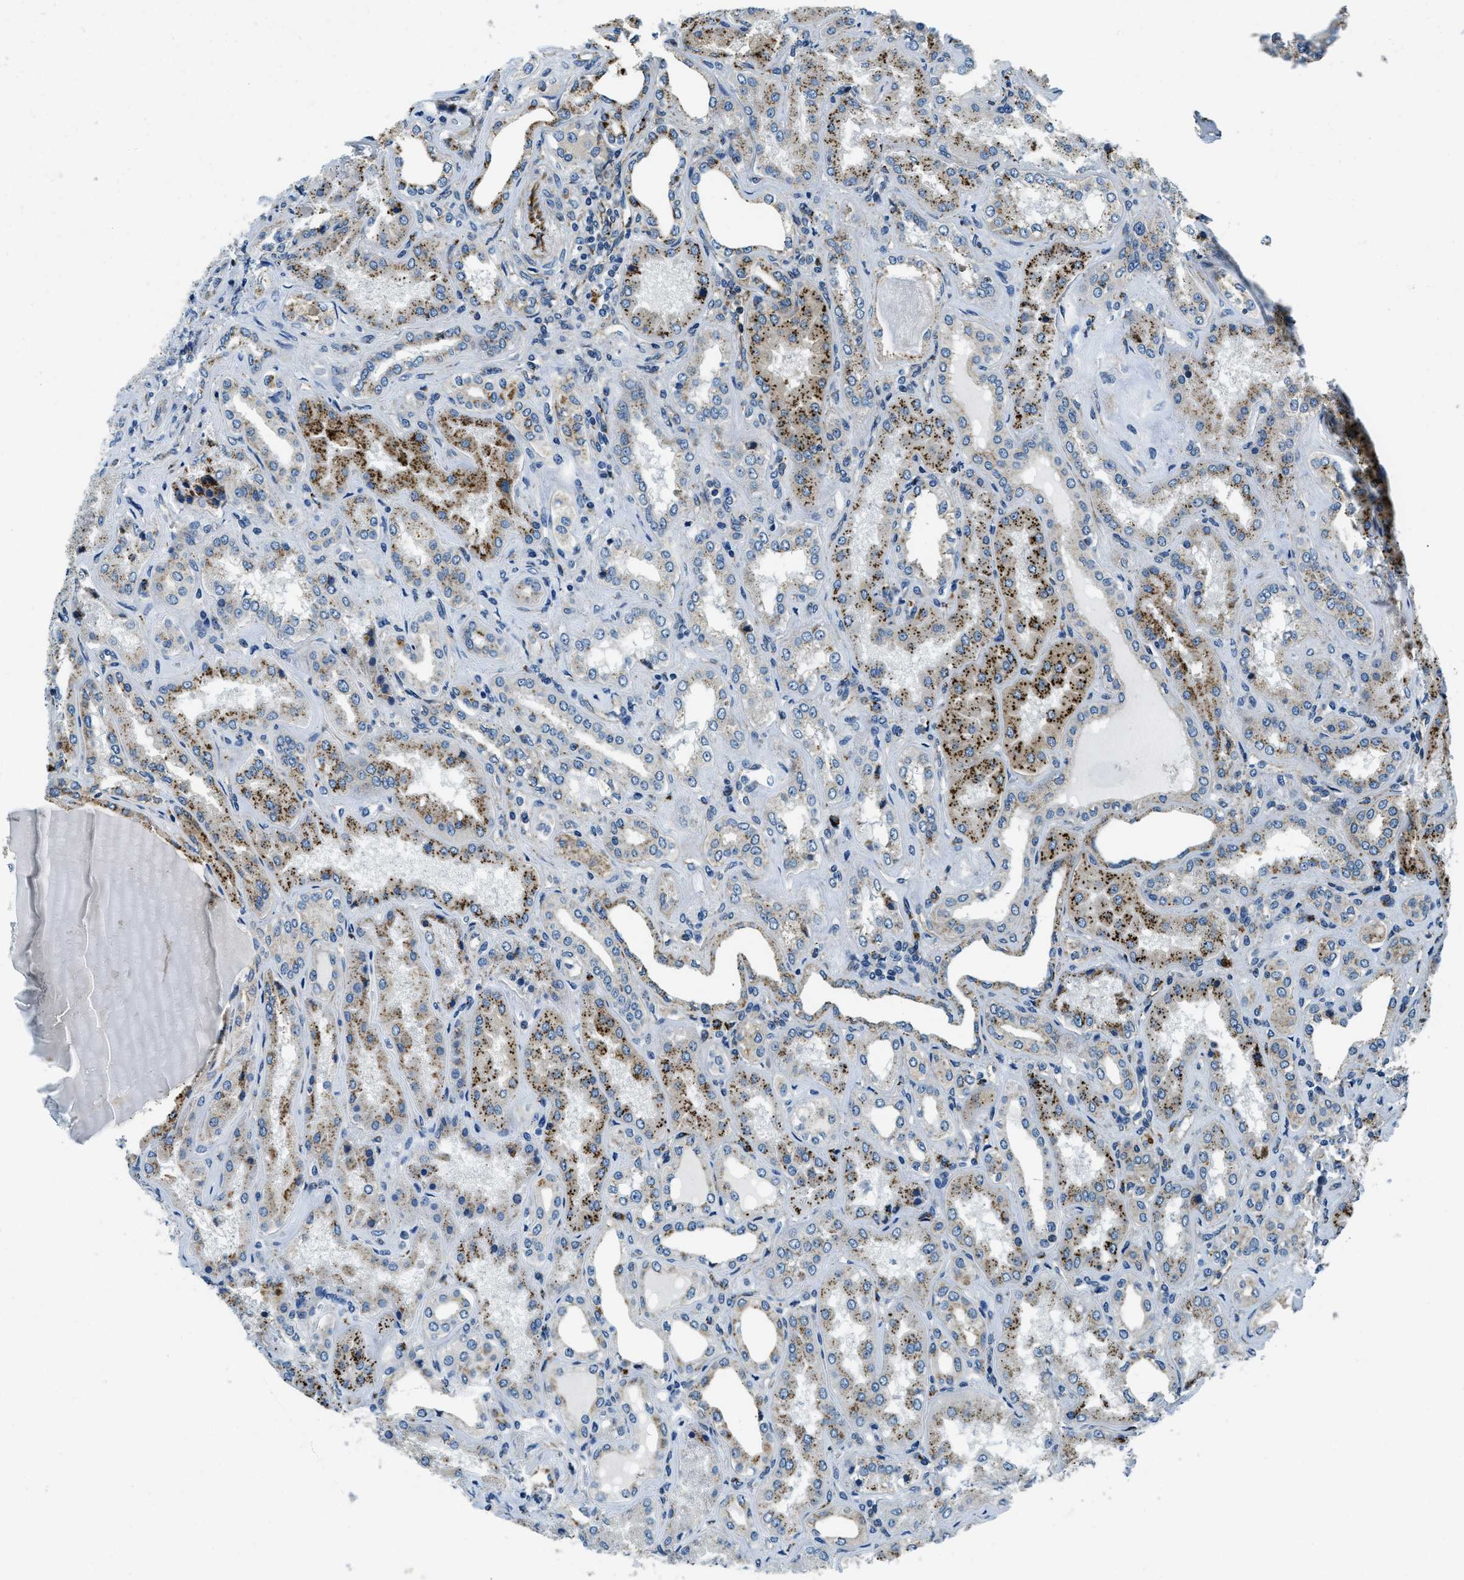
{"staining": {"intensity": "strong", "quantity": "25%-75%", "location": "cytoplasmic/membranous"}, "tissue": "kidney", "cell_type": "Cells in glomeruli", "image_type": "normal", "snomed": [{"axis": "morphology", "description": "Normal tissue, NOS"}, {"axis": "topography", "description": "Kidney"}], "caption": "This is a micrograph of immunohistochemistry staining of benign kidney, which shows strong staining in the cytoplasmic/membranous of cells in glomeruli.", "gene": "GNS", "patient": {"sex": "female", "age": 56}}